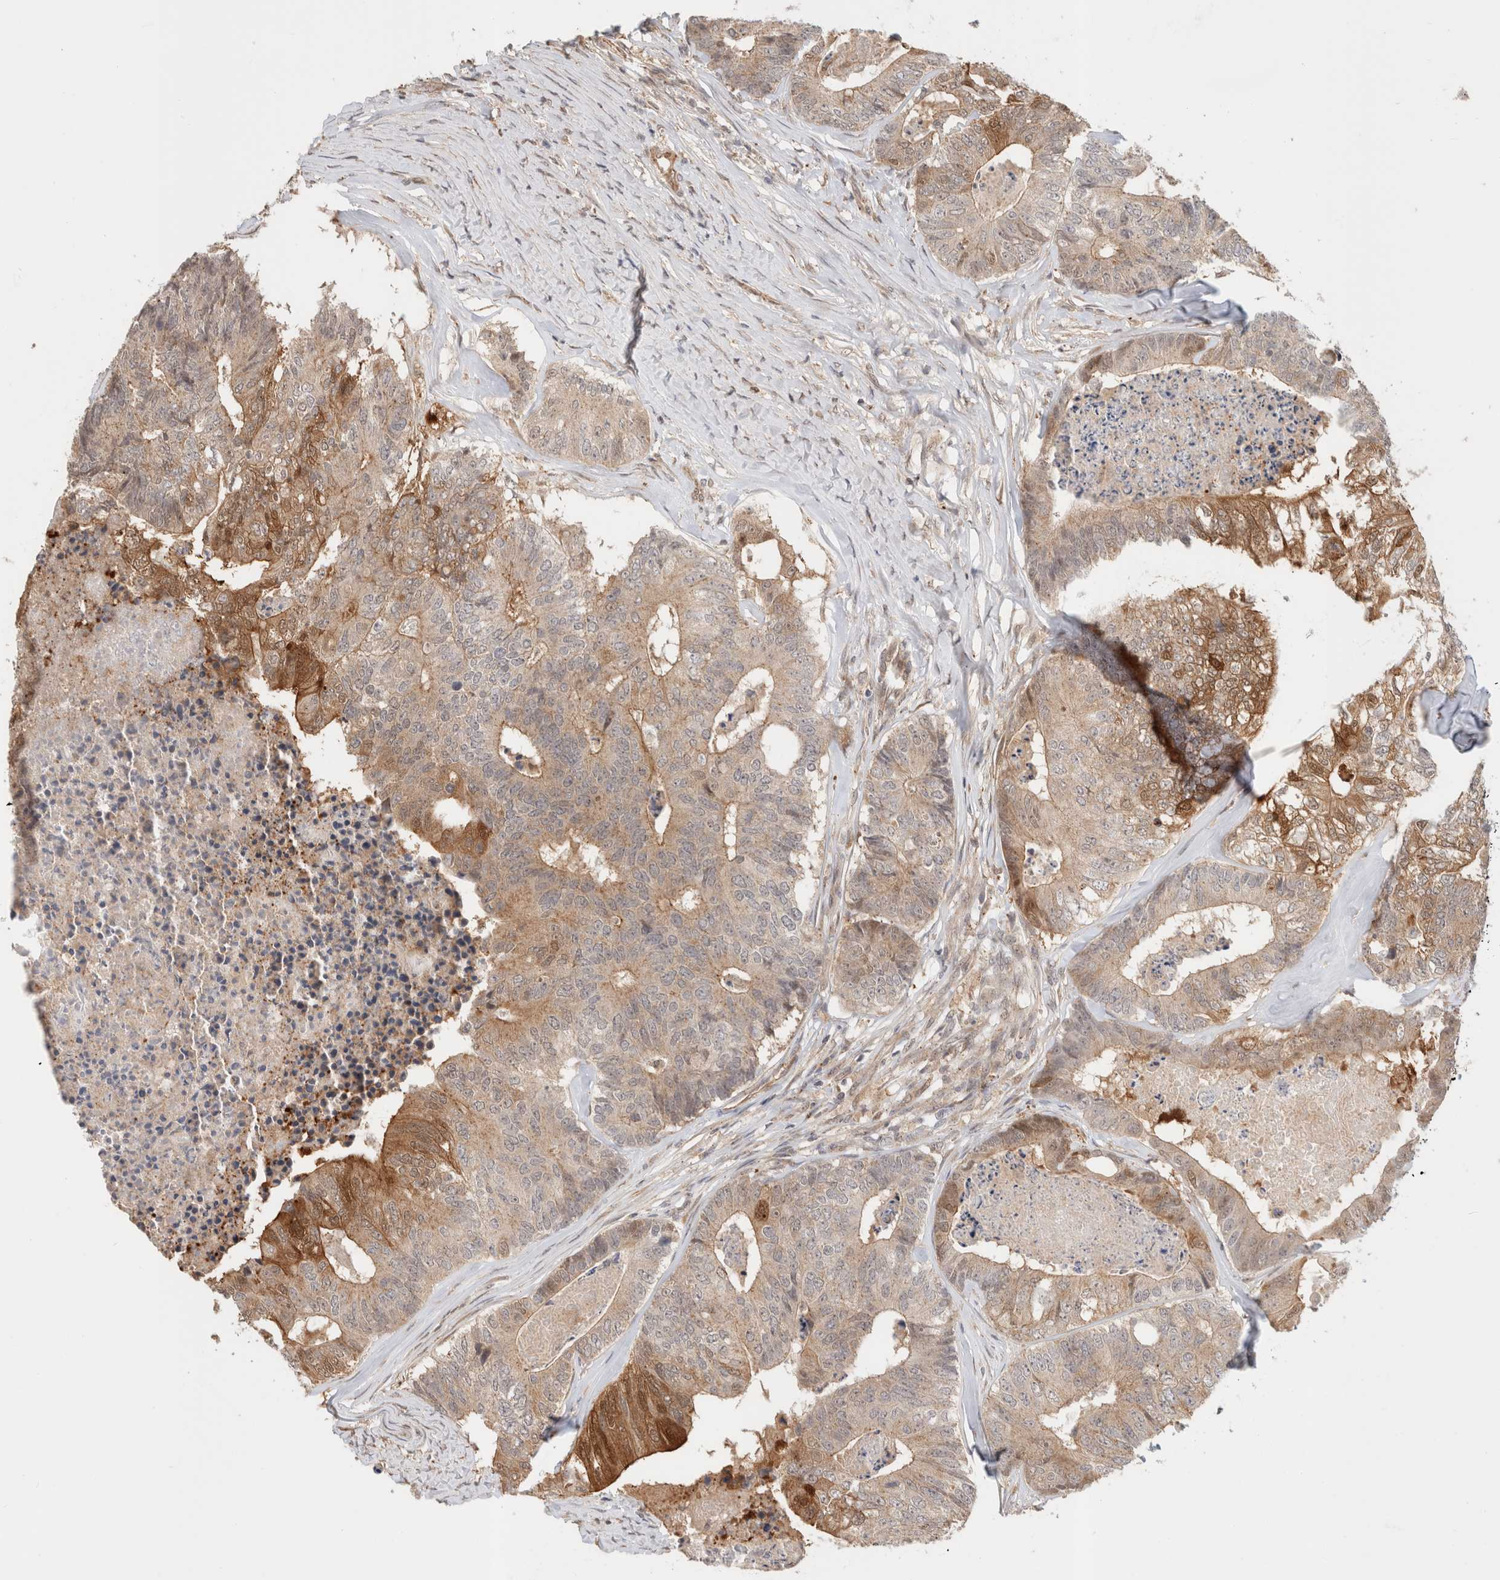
{"staining": {"intensity": "moderate", "quantity": "25%-75%", "location": "cytoplasmic/membranous"}, "tissue": "colorectal cancer", "cell_type": "Tumor cells", "image_type": "cancer", "snomed": [{"axis": "morphology", "description": "Adenocarcinoma, NOS"}, {"axis": "topography", "description": "Colon"}], "caption": "Protein staining reveals moderate cytoplasmic/membranous expression in approximately 25%-75% of tumor cells in colorectal cancer (adenocarcinoma).", "gene": "OTUD6B", "patient": {"sex": "female", "age": 67}}